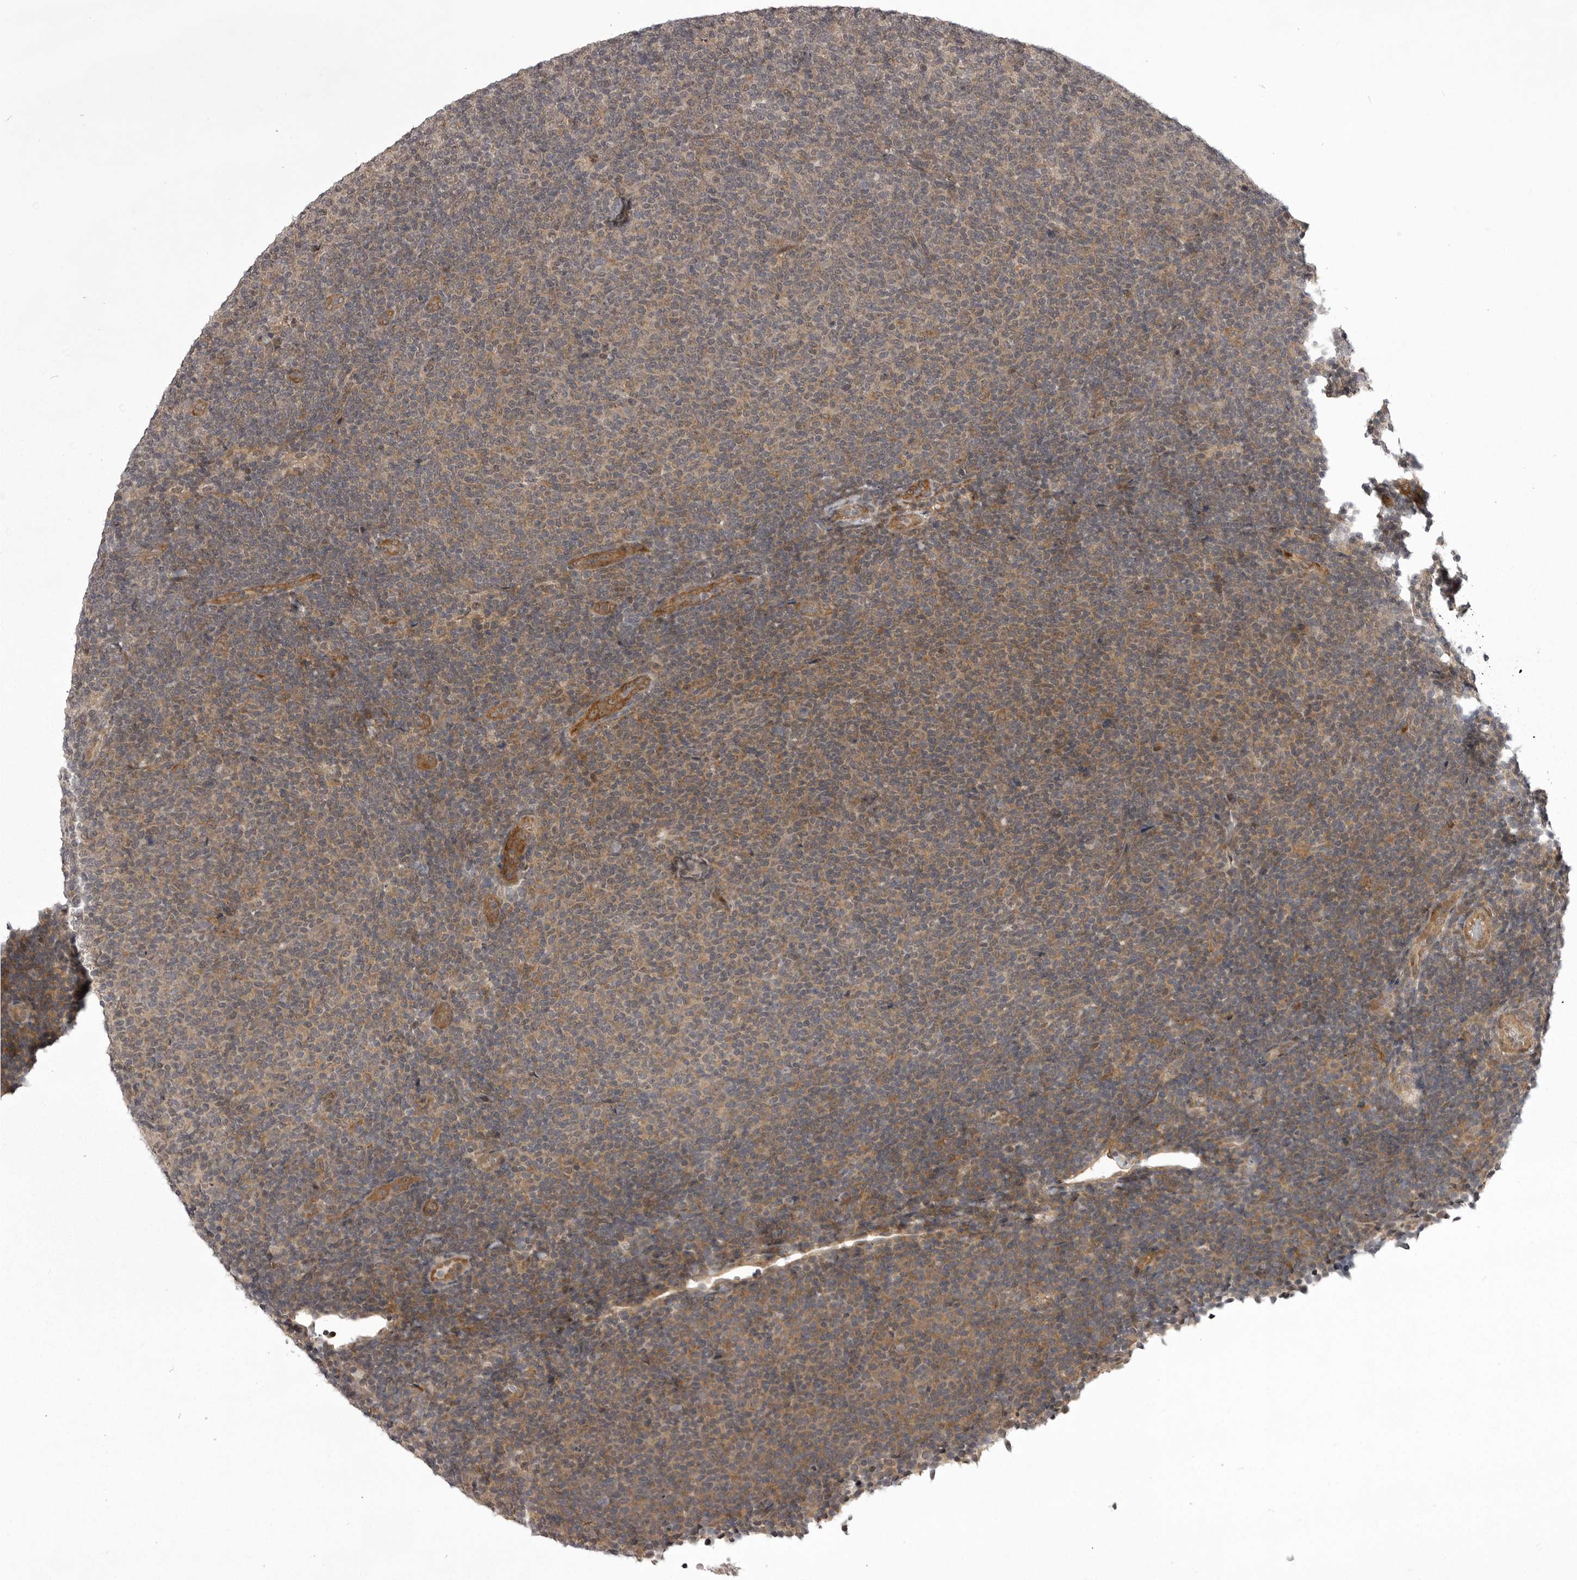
{"staining": {"intensity": "moderate", "quantity": ">75%", "location": "cytoplasmic/membranous"}, "tissue": "lymphoma", "cell_type": "Tumor cells", "image_type": "cancer", "snomed": [{"axis": "morphology", "description": "Malignant lymphoma, non-Hodgkin's type, Low grade"}, {"axis": "topography", "description": "Lymph node"}], "caption": "Low-grade malignant lymphoma, non-Hodgkin's type was stained to show a protein in brown. There is medium levels of moderate cytoplasmic/membranous expression in about >75% of tumor cells.", "gene": "SNX16", "patient": {"sex": "male", "age": 66}}